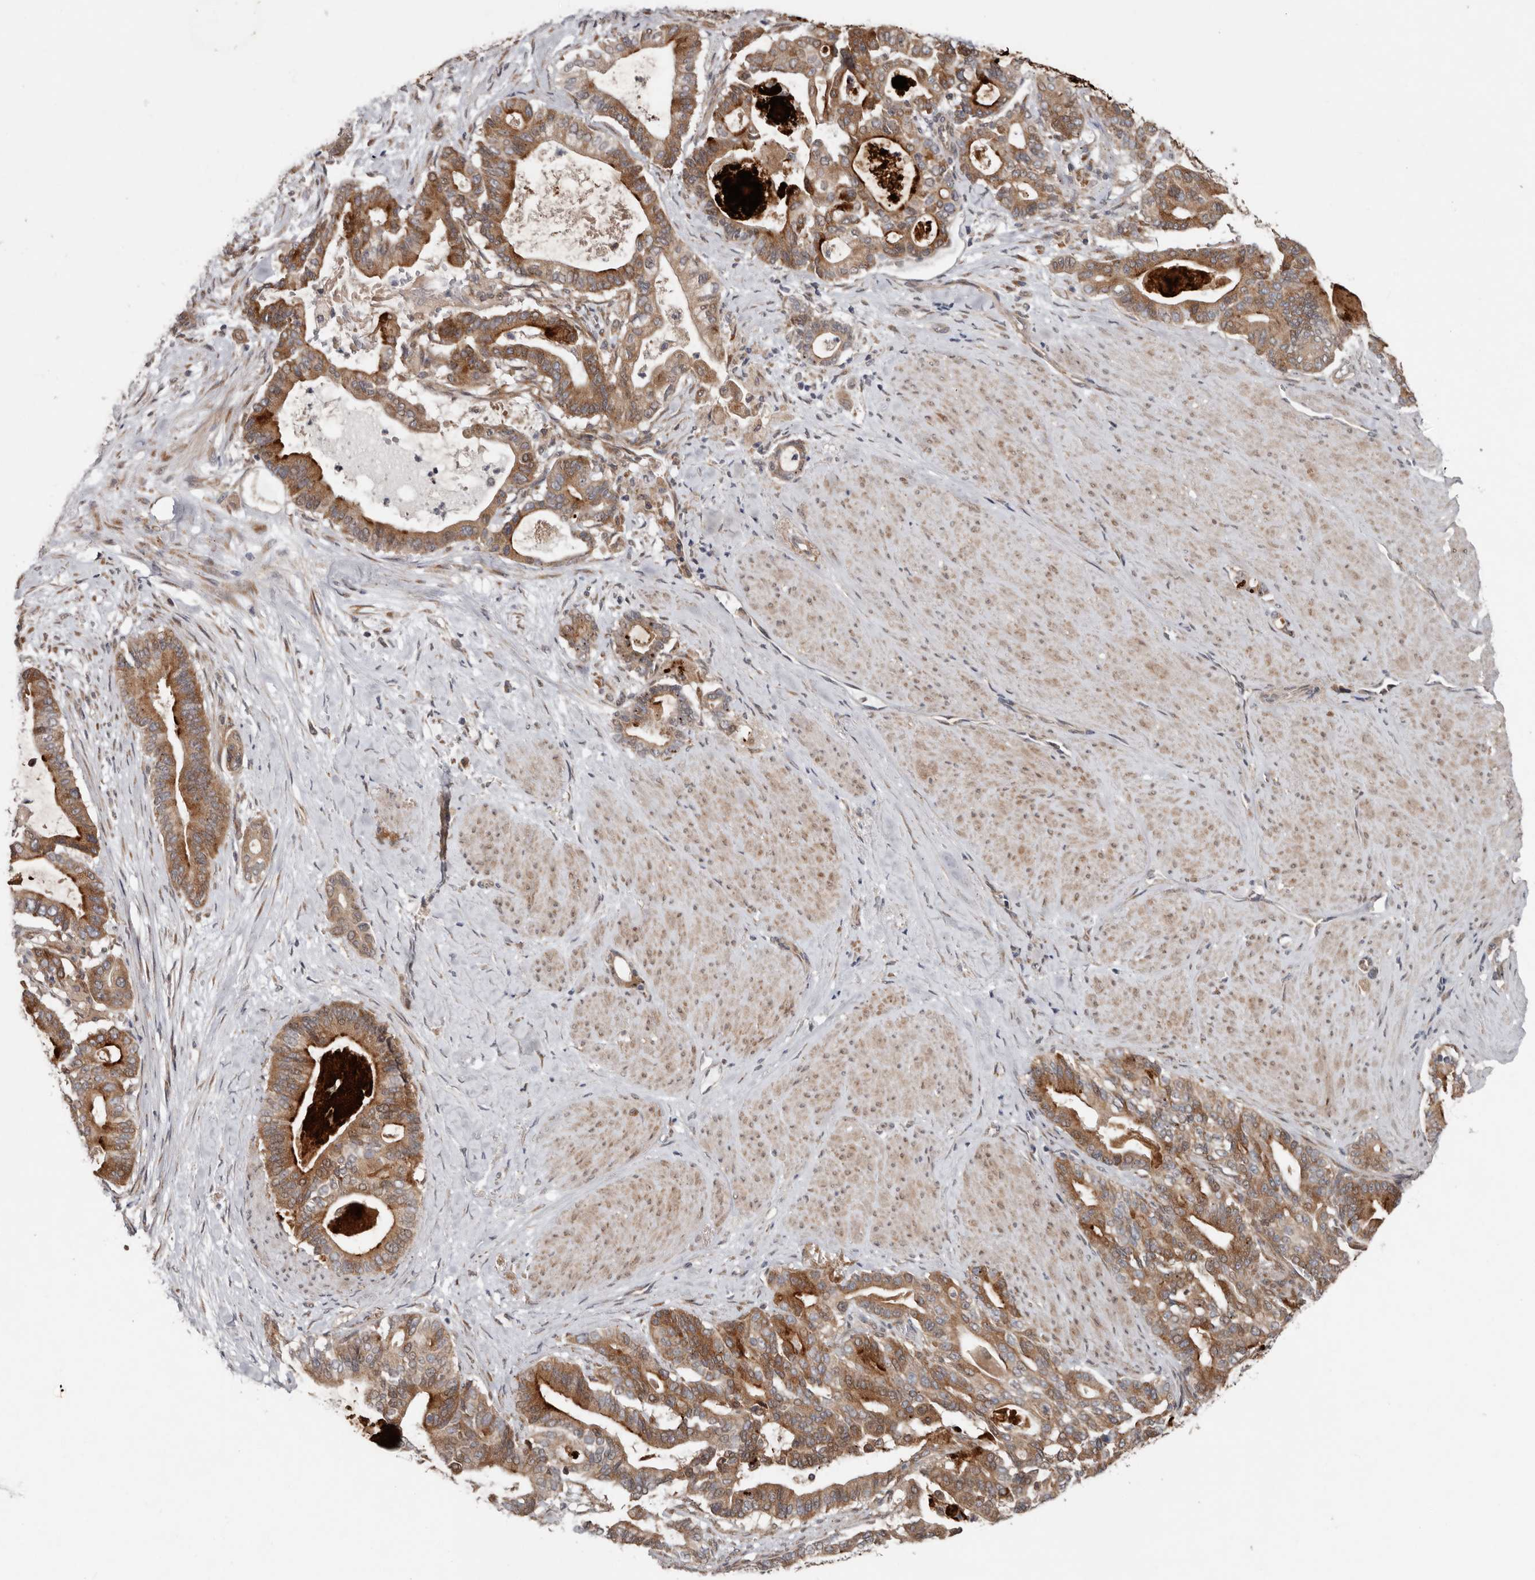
{"staining": {"intensity": "moderate", "quantity": ">75%", "location": "cytoplasmic/membranous"}, "tissue": "pancreatic cancer", "cell_type": "Tumor cells", "image_type": "cancer", "snomed": [{"axis": "morphology", "description": "Adenocarcinoma, NOS"}, {"axis": "topography", "description": "Pancreas"}], "caption": "Approximately >75% of tumor cells in adenocarcinoma (pancreatic) show moderate cytoplasmic/membranous protein positivity as visualized by brown immunohistochemical staining.", "gene": "CHML", "patient": {"sex": "male", "age": 63}}